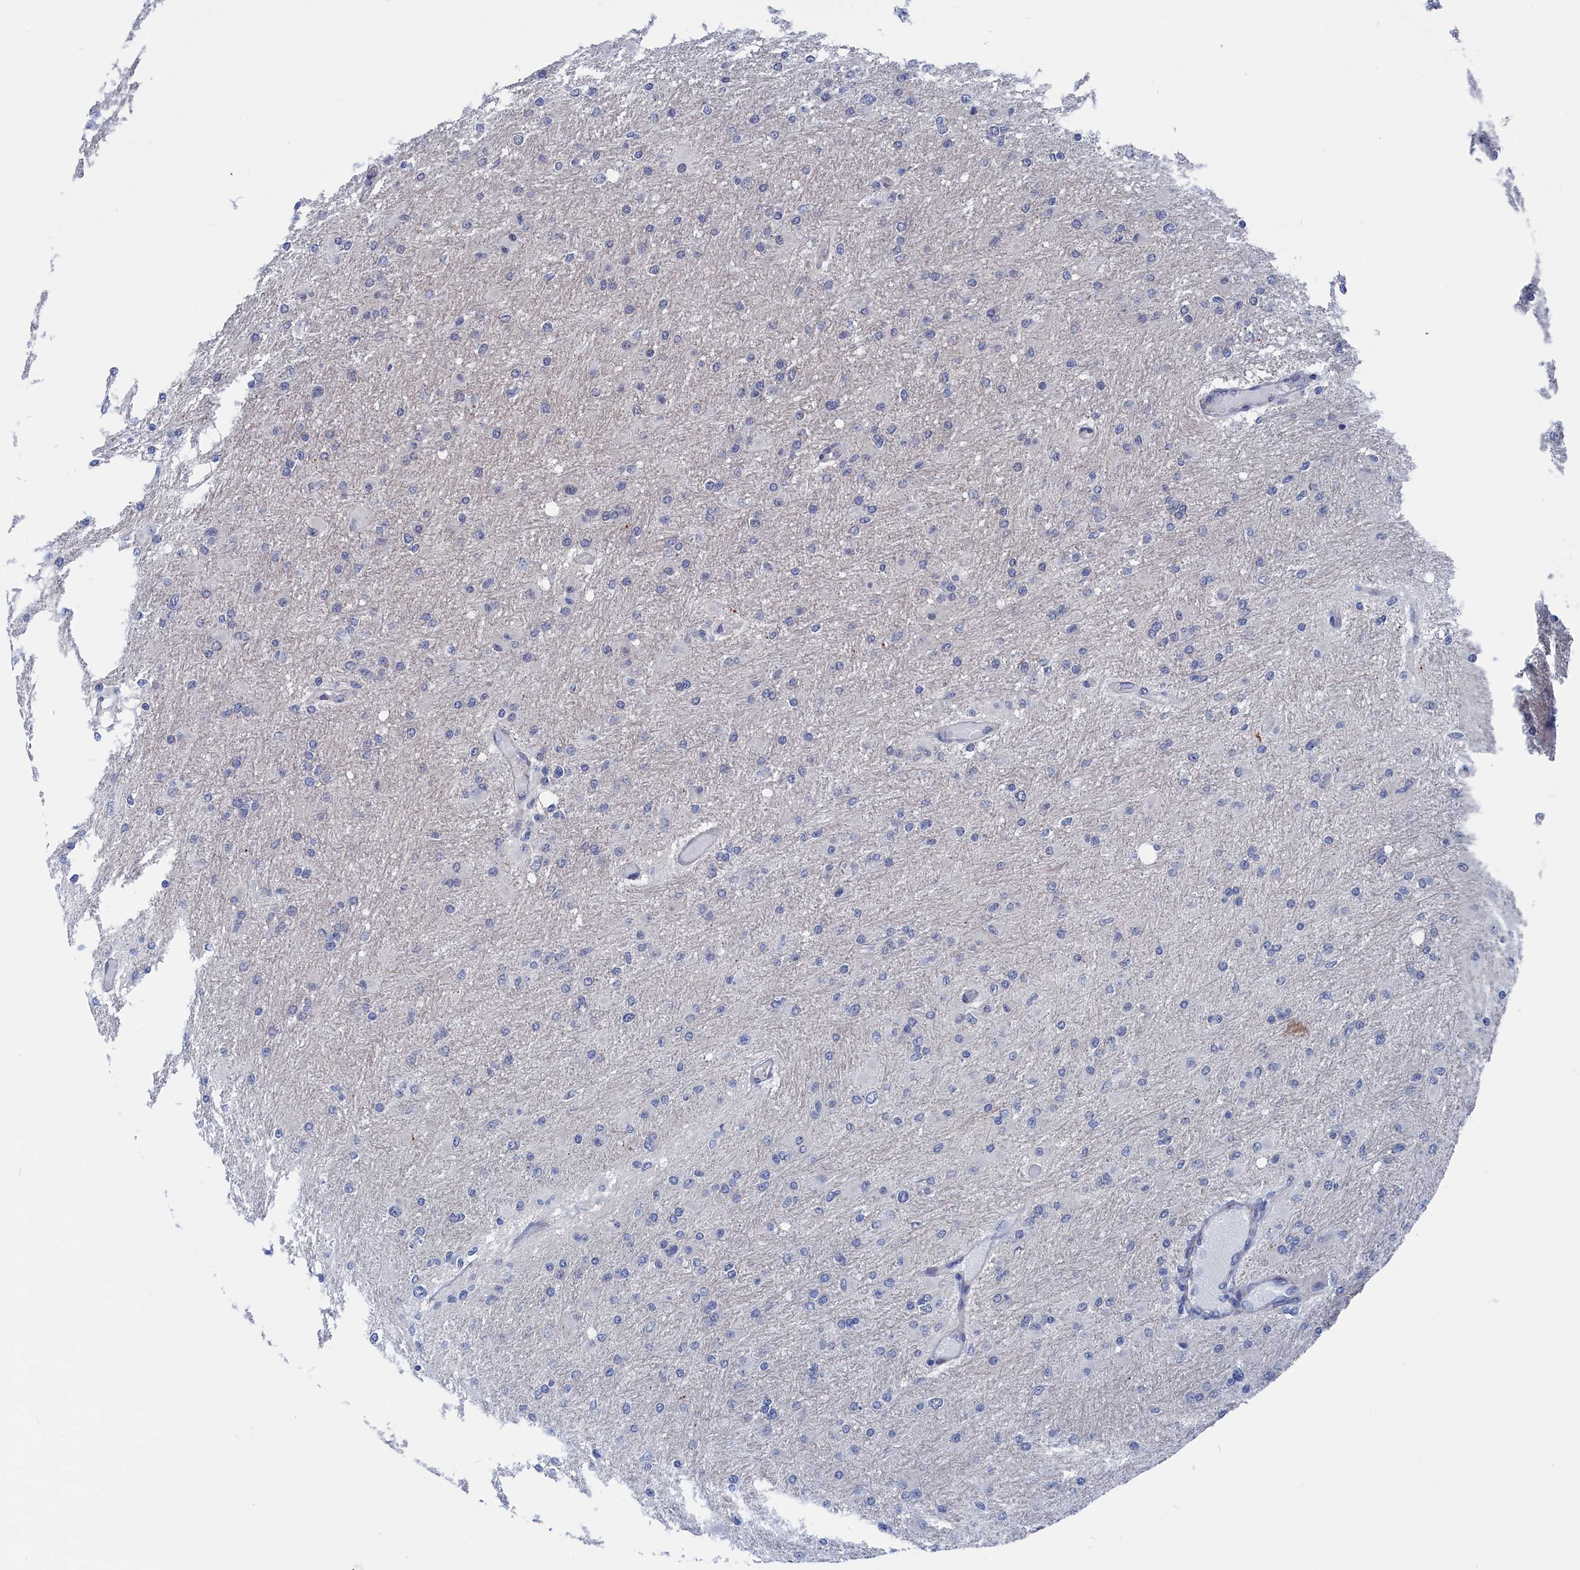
{"staining": {"intensity": "negative", "quantity": "none", "location": "none"}, "tissue": "glioma", "cell_type": "Tumor cells", "image_type": "cancer", "snomed": [{"axis": "morphology", "description": "Glioma, malignant, High grade"}, {"axis": "topography", "description": "Cerebral cortex"}], "caption": "High magnification brightfield microscopy of glioma stained with DAB (3,3'-diaminobenzidine) (brown) and counterstained with hematoxylin (blue): tumor cells show no significant positivity.", "gene": "MARCHF3", "patient": {"sex": "female", "age": 36}}